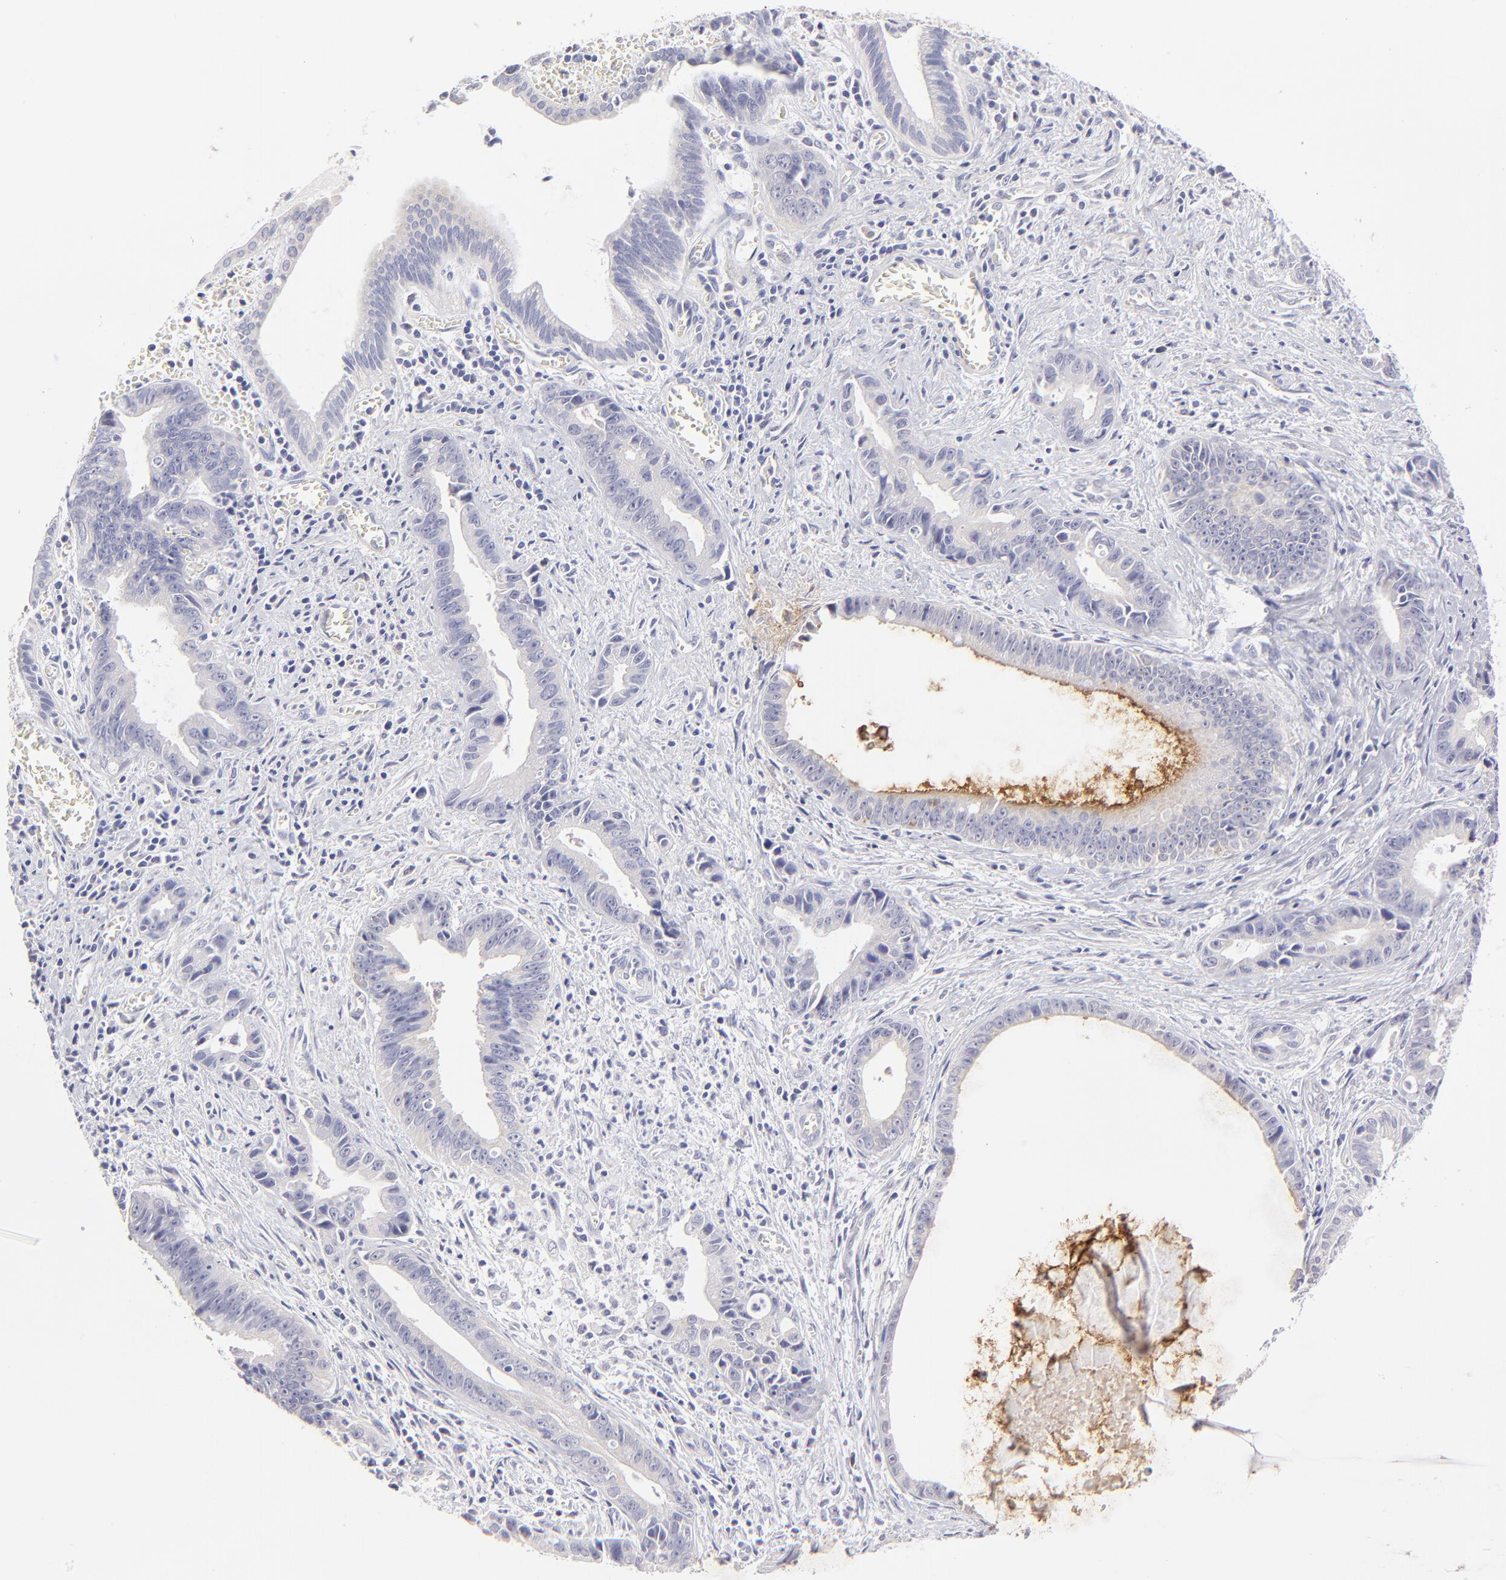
{"staining": {"intensity": "negative", "quantity": "none", "location": "none"}, "tissue": "liver cancer", "cell_type": "Tumor cells", "image_type": "cancer", "snomed": [{"axis": "morphology", "description": "Cholangiocarcinoma"}, {"axis": "topography", "description": "Liver"}], "caption": "The histopathology image exhibits no staining of tumor cells in cholangiocarcinoma (liver).", "gene": "BTG2", "patient": {"sex": "female", "age": 55}}